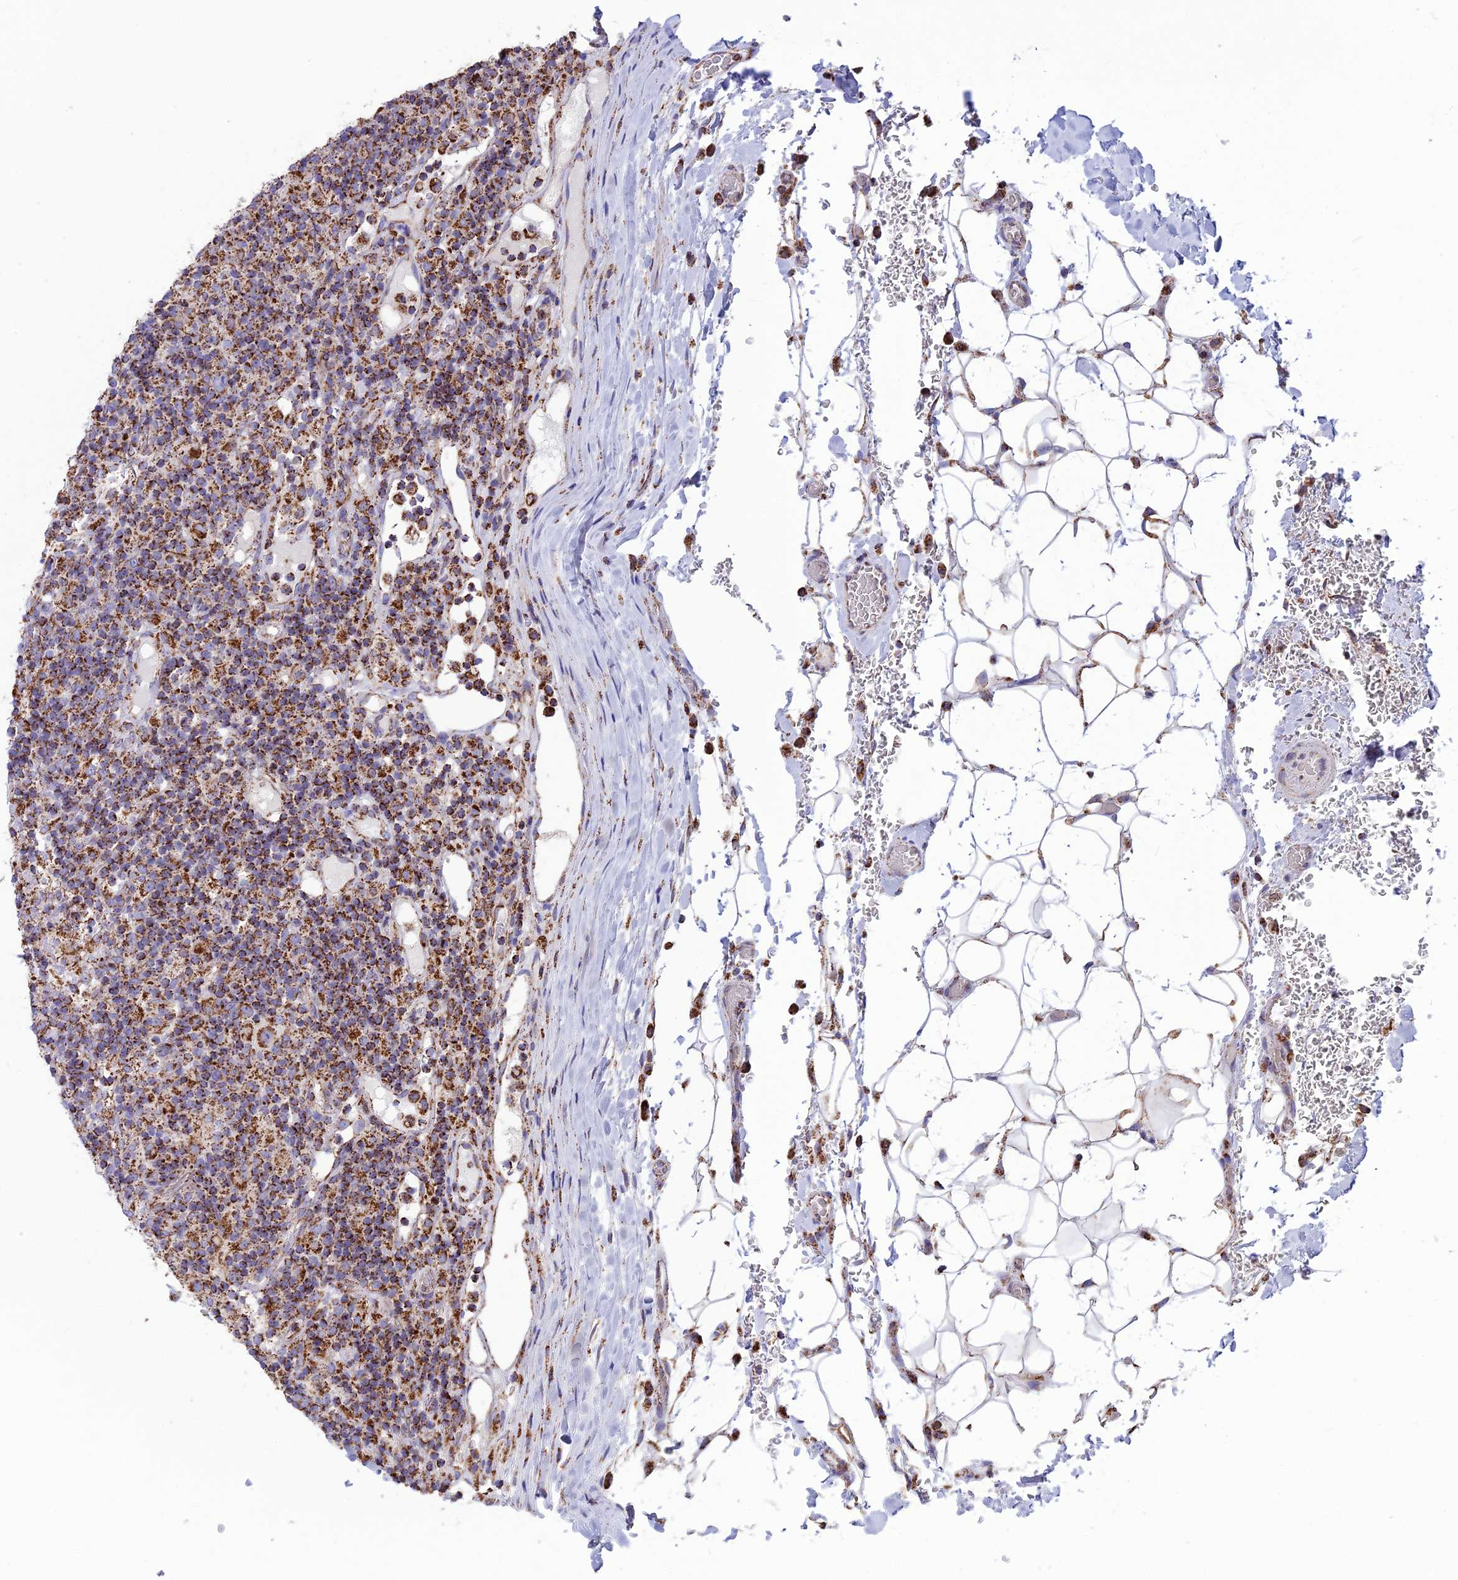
{"staining": {"intensity": "strong", "quantity": ">75%", "location": "cytoplasmic/membranous"}, "tissue": "lymphoma", "cell_type": "Tumor cells", "image_type": "cancer", "snomed": [{"axis": "morphology", "description": "Hodgkin's disease, NOS"}, {"axis": "topography", "description": "Lymph node"}], "caption": "The photomicrograph shows a brown stain indicating the presence of a protein in the cytoplasmic/membranous of tumor cells in Hodgkin's disease.", "gene": "CS", "patient": {"sex": "male", "age": 70}}